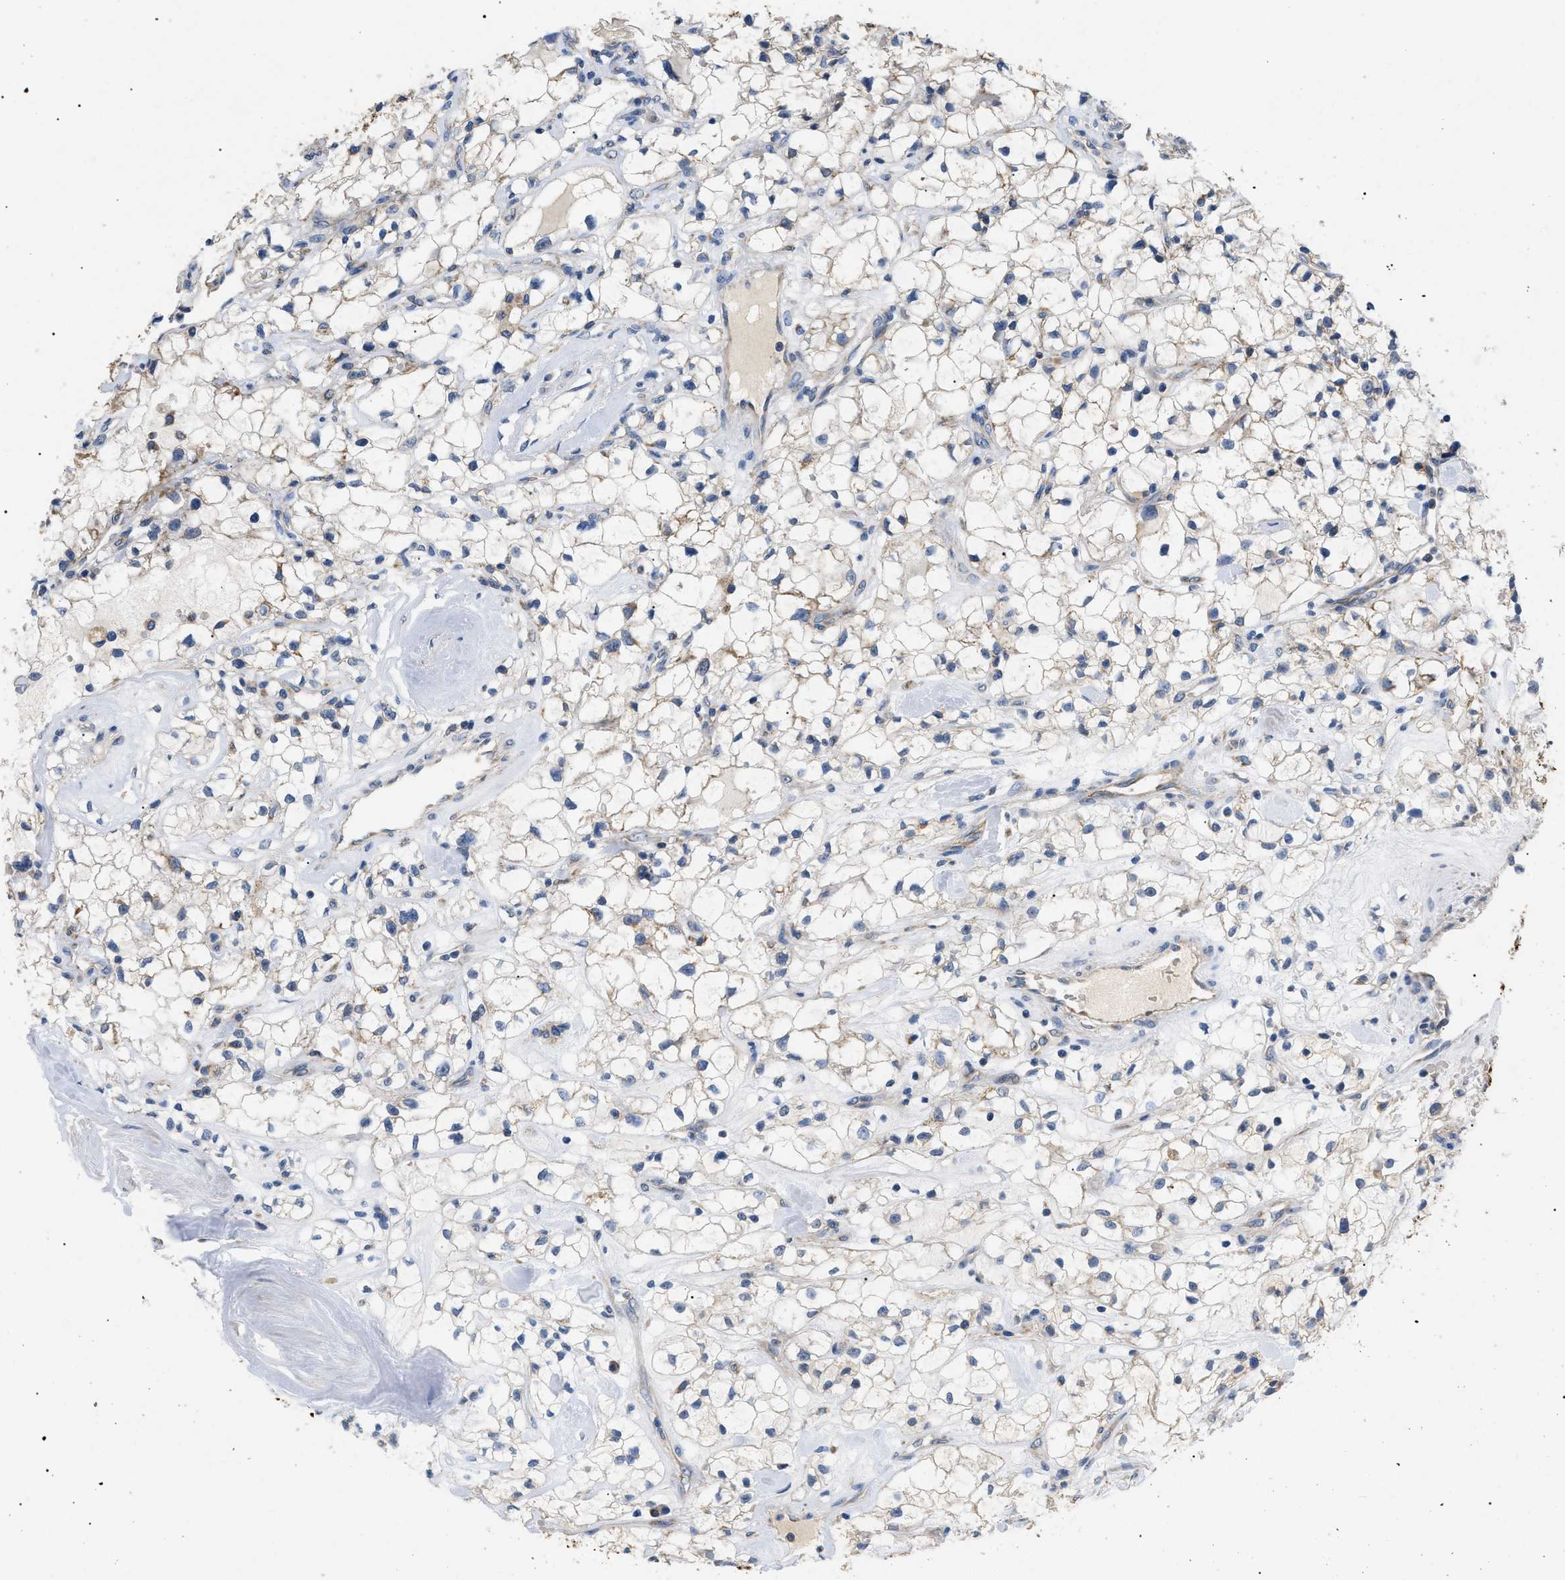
{"staining": {"intensity": "weak", "quantity": "<25%", "location": "cytoplasmic/membranous"}, "tissue": "renal cancer", "cell_type": "Tumor cells", "image_type": "cancer", "snomed": [{"axis": "morphology", "description": "Adenocarcinoma, NOS"}, {"axis": "topography", "description": "Kidney"}], "caption": "Immunohistochemistry (IHC) micrograph of neoplastic tissue: human adenocarcinoma (renal) stained with DAB shows no significant protein staining in tumor cells.", "gene": "TOMM6", "patient": {"sex": "female", "age": 60}}